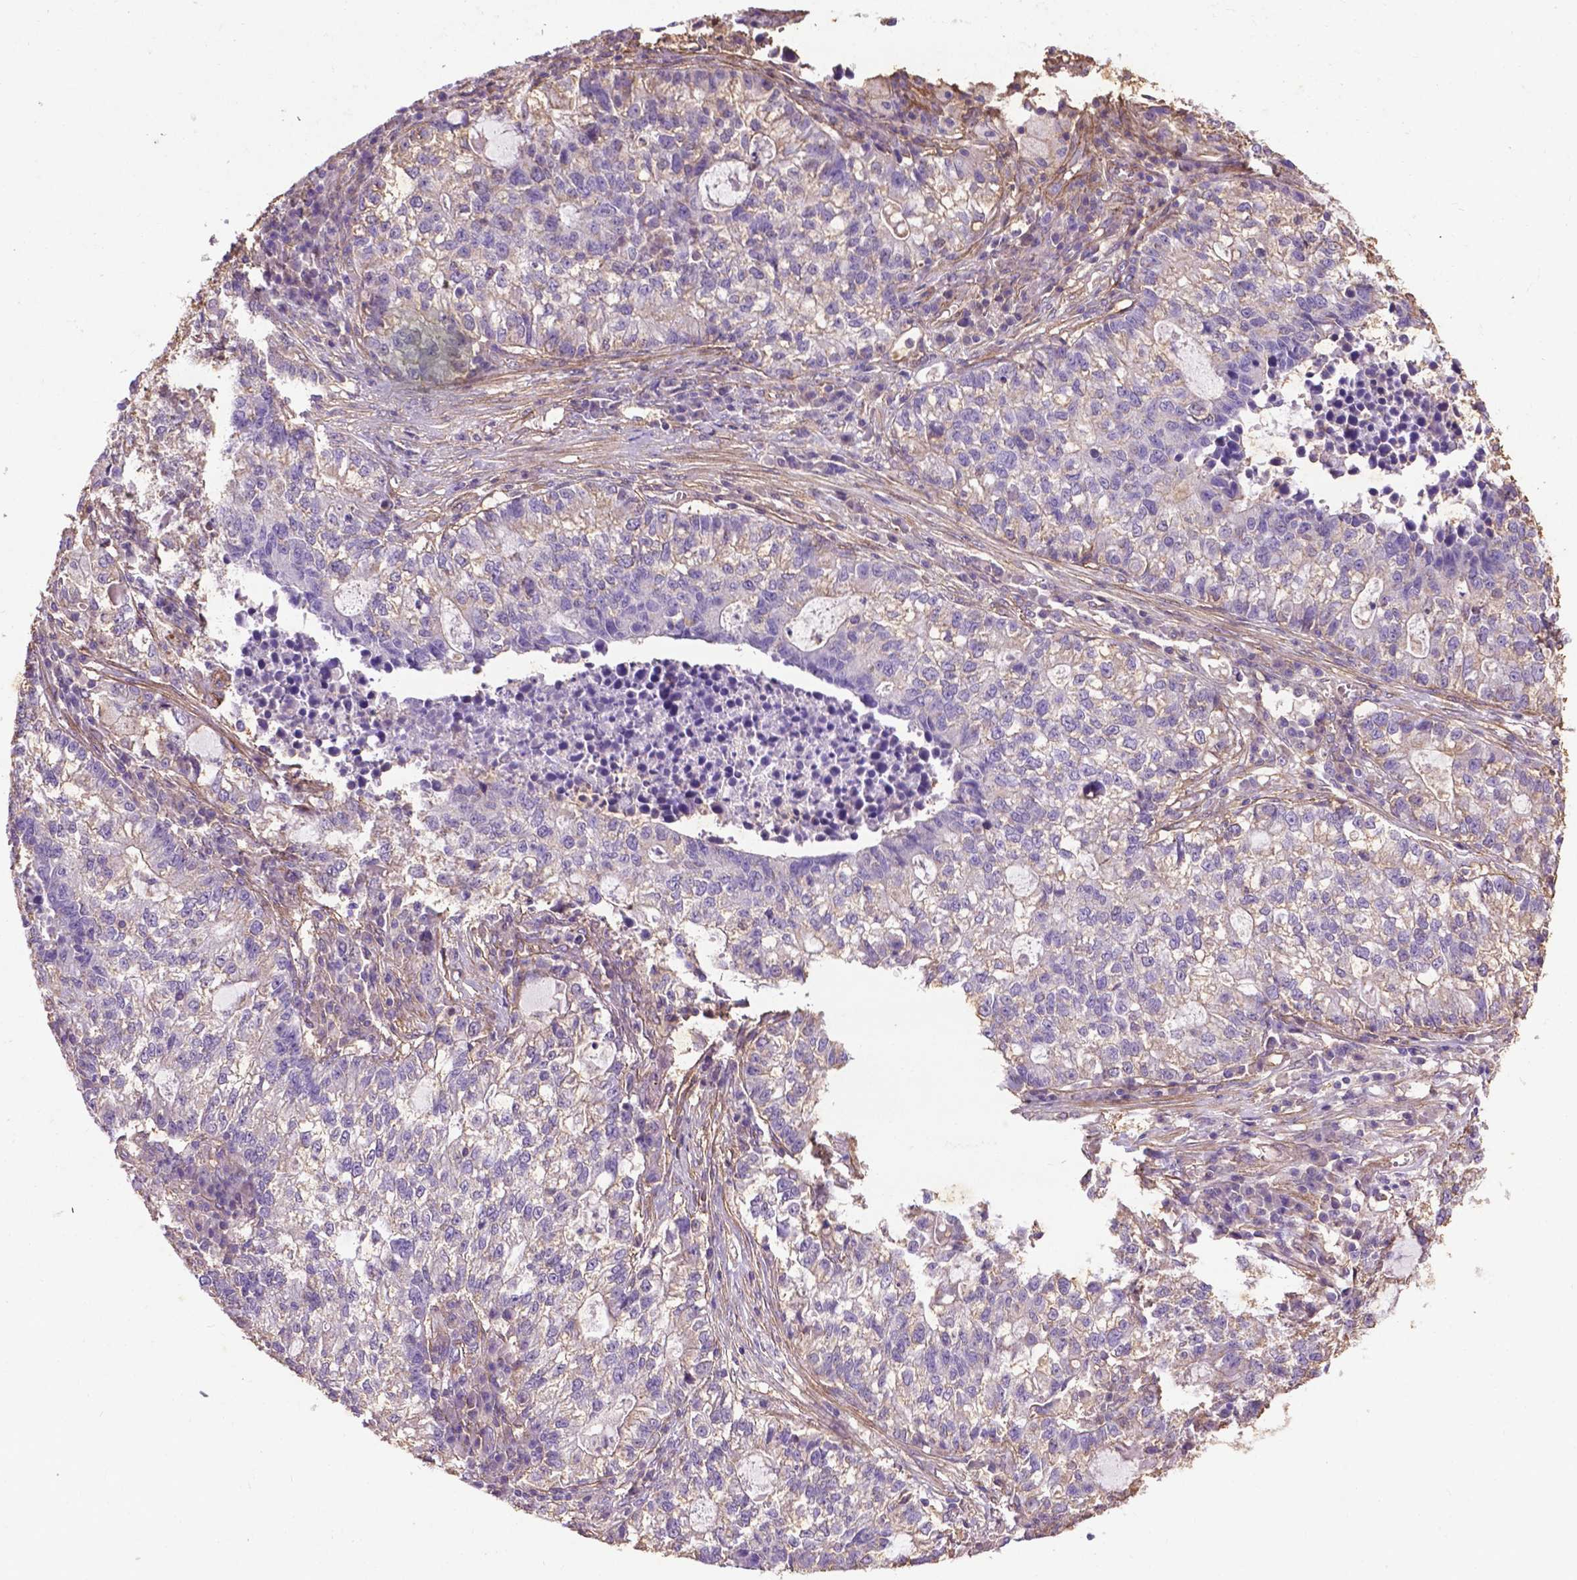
{"staining": {"intensity": "negative", "quantity": "none", "location": "none"}, "tissue": "lung cancer", "cell_type": "Tumor cells", "image_type": "cancer", "snomed": [{"axis": "morphology", "description": "Adenocarcinoma, NOS"}, {"axis": "topography", "description": "Lung"}], "caption": "IHC histopathology image of neoplastic tissue: human lung cancer stained with DAB (3,3'-diaminobenzidine) demonstrates no significant protein positivity in tumor cells.", "gene": "RRAS", "patient": {"sex": "male", "age": 57}}